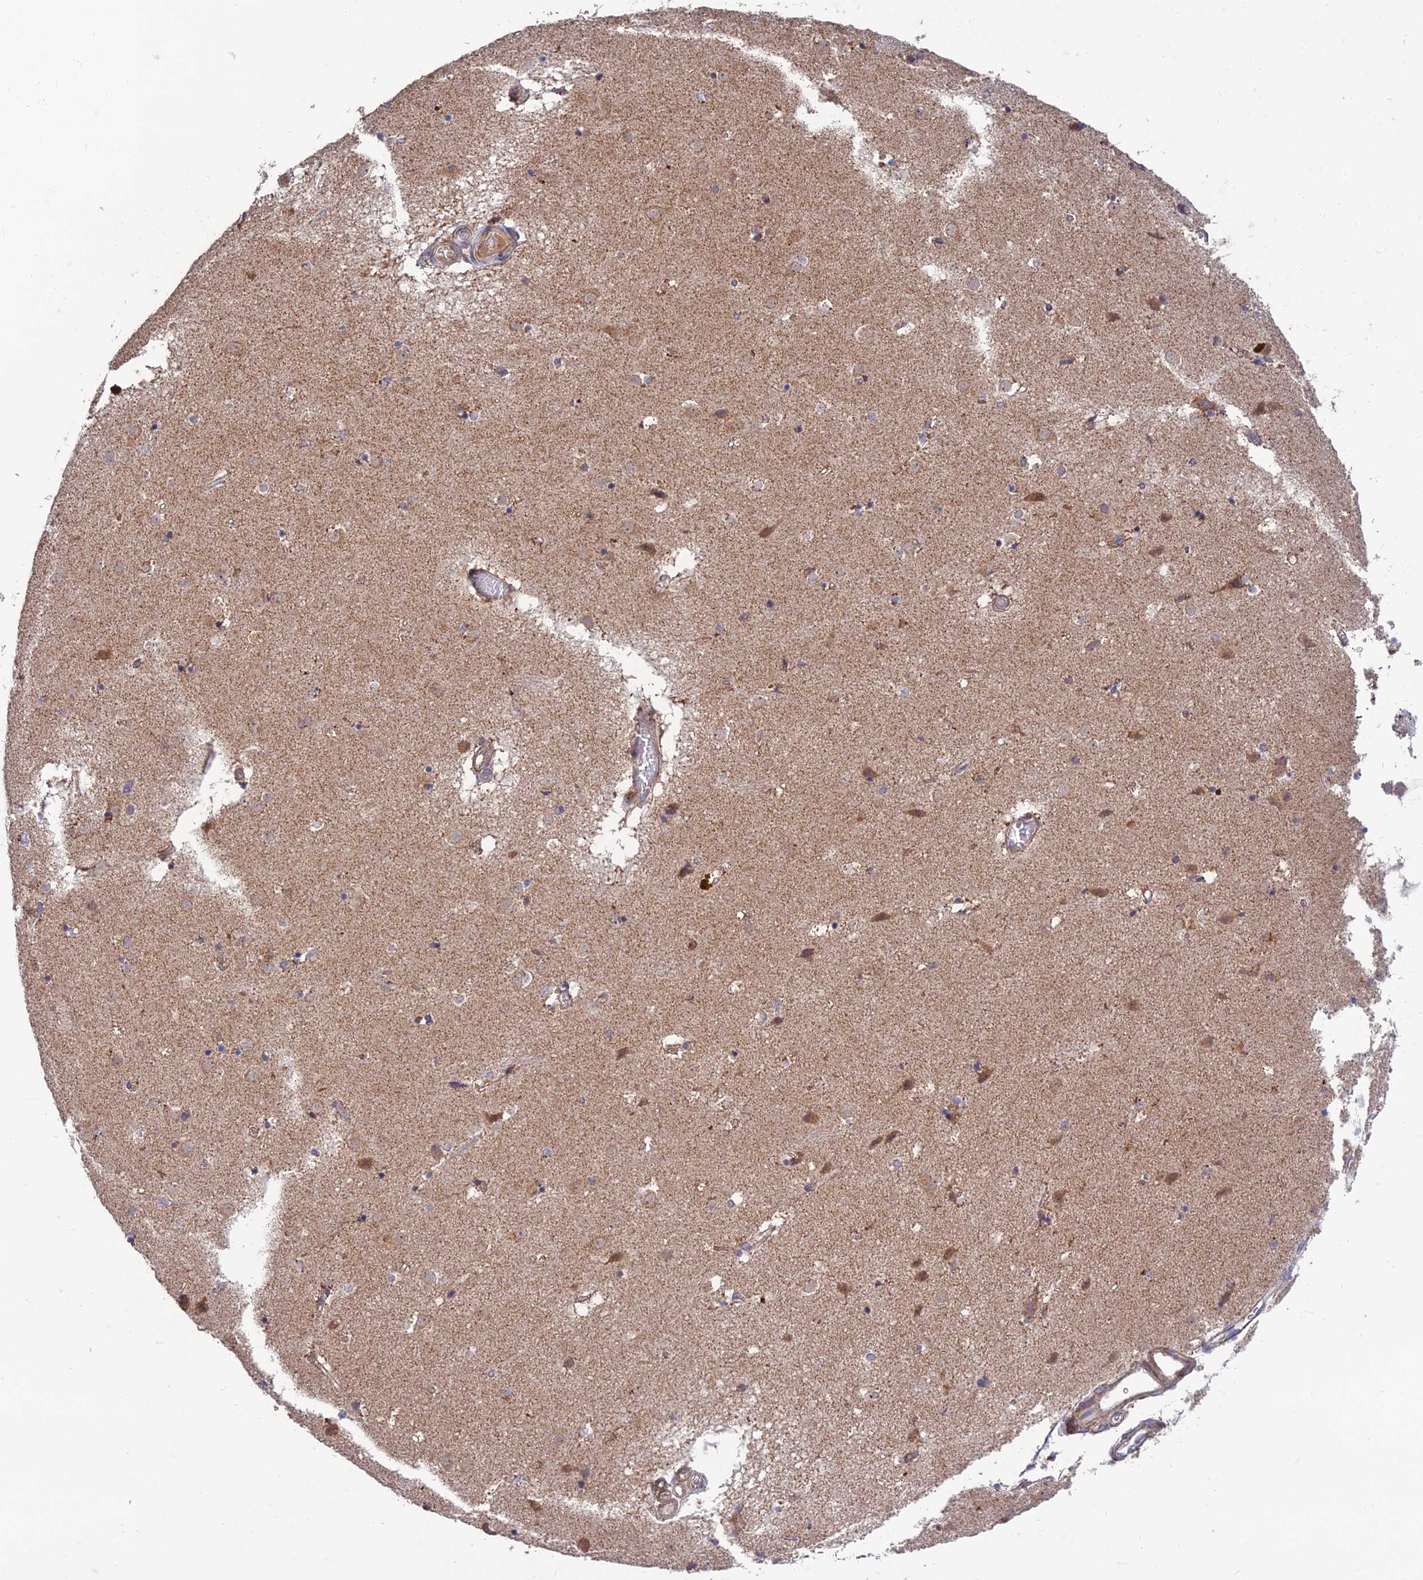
{"staining": {"intensity": "moderate", "quantity": "<25%", "location": "cytoplasmic/membranous"}, "tissue": "caudate", "cell_type": "Glial cells", "image_type": "normal", "snomed": [{"axis": "morphology", "description": "Normal tissue, NOS"}, {"axis": "topography", "description": "Lateral ventricle wall"}], "caption": "Immunohistochemistry (IHC) image of unremarkable human caudate stained for a protein (brown), which exhibits low levels of moderate cytoplasmic/membranous positivity in approximately <25% of glial cells.", "gene": "RIC8B", "patient": {"sex": "male", "age": 70}}